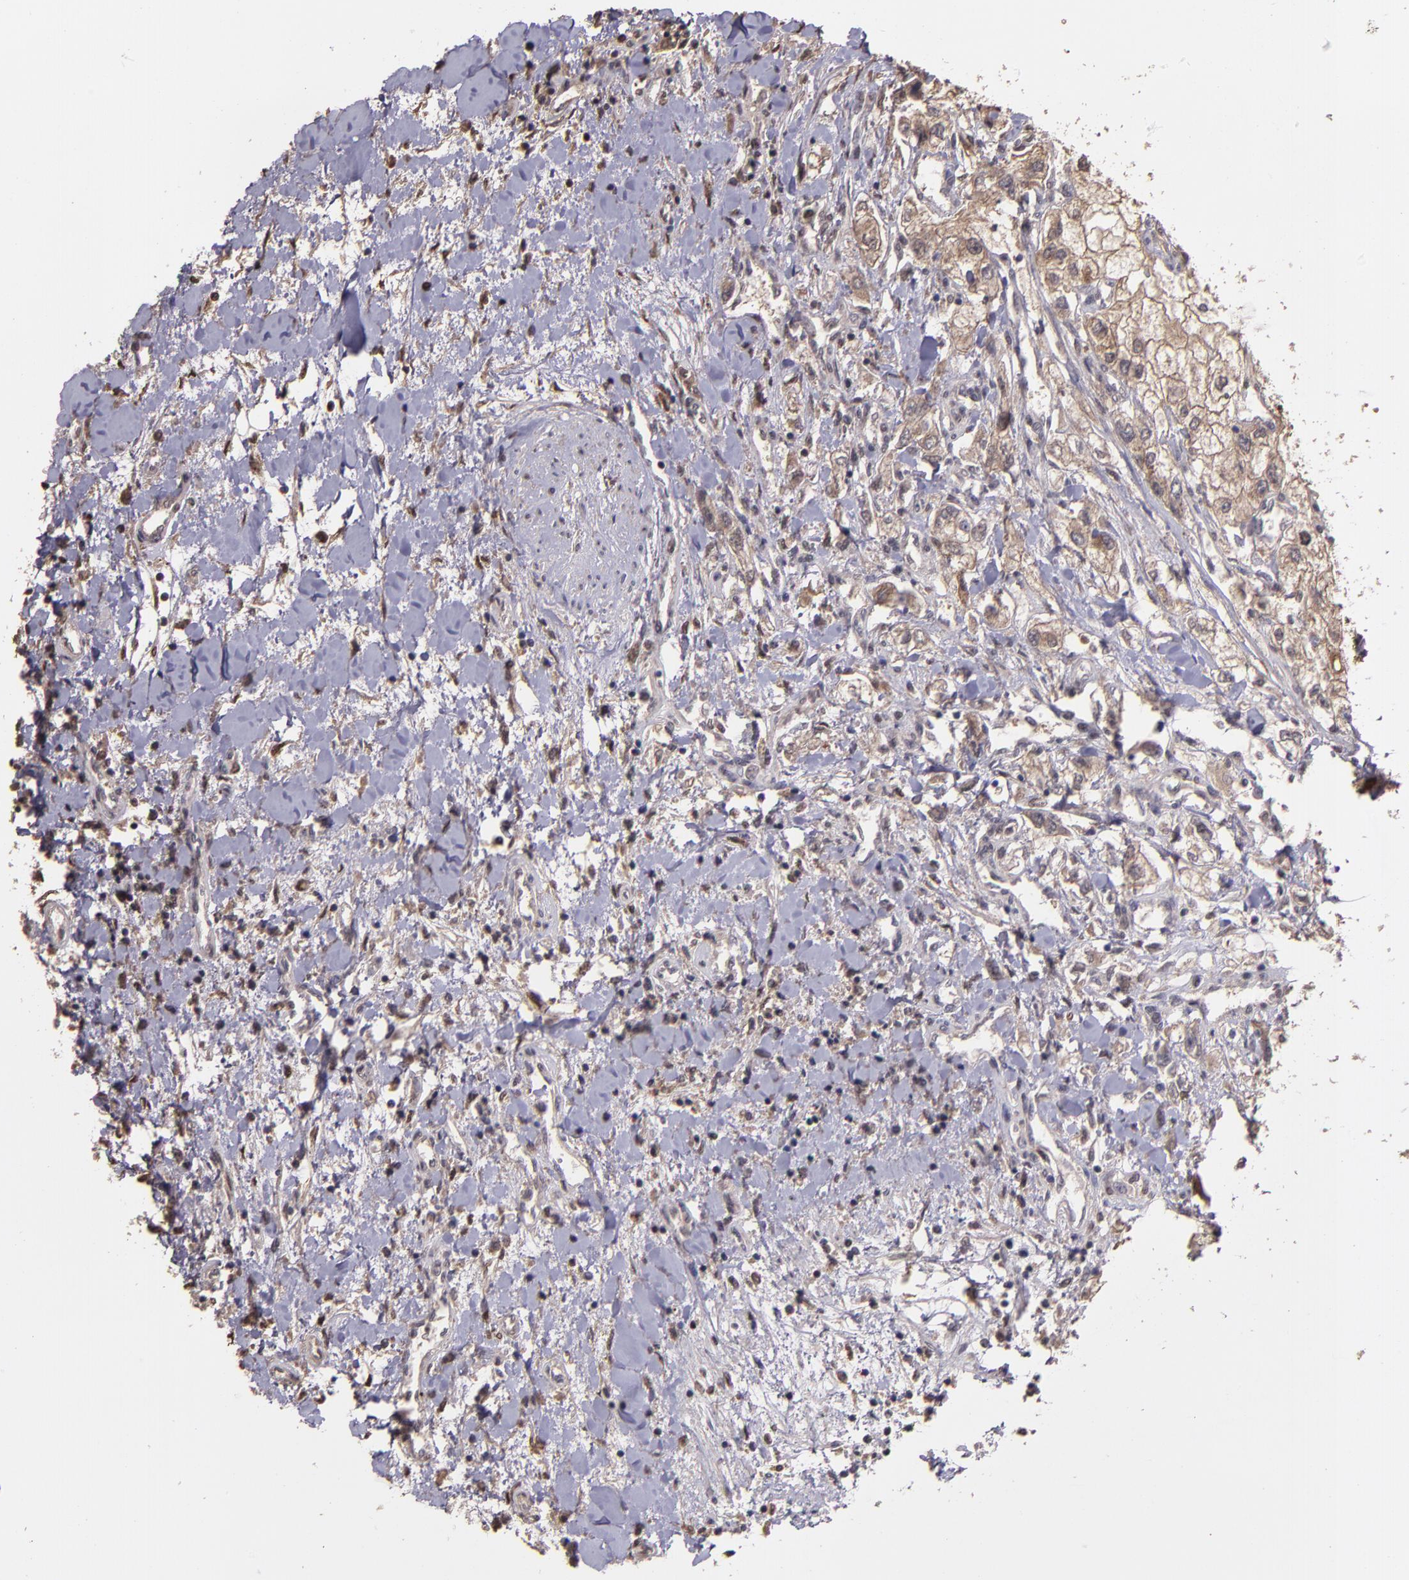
{"staining": {"intensity": "moderate", "quantity": "25%-75%", "location": "cytoplasmic/membranous"}, "tissue": "renal cancer", "cell_type": "Tumor cells", "image_type": "cancer", "snomed": [{"axis": "morphology", "description": "Adenocarcinoma, NOS"}, {"axis": "topography", "description": "Kidney"}], "caption": "A photomicrograph of human renal adenocarcinoma stained for a protein displays moderate cytoplasmic/membranous brown staining in tumor cells.", "gene": "SERPINF2", "patient": {"sex": "male", "age": 57}}